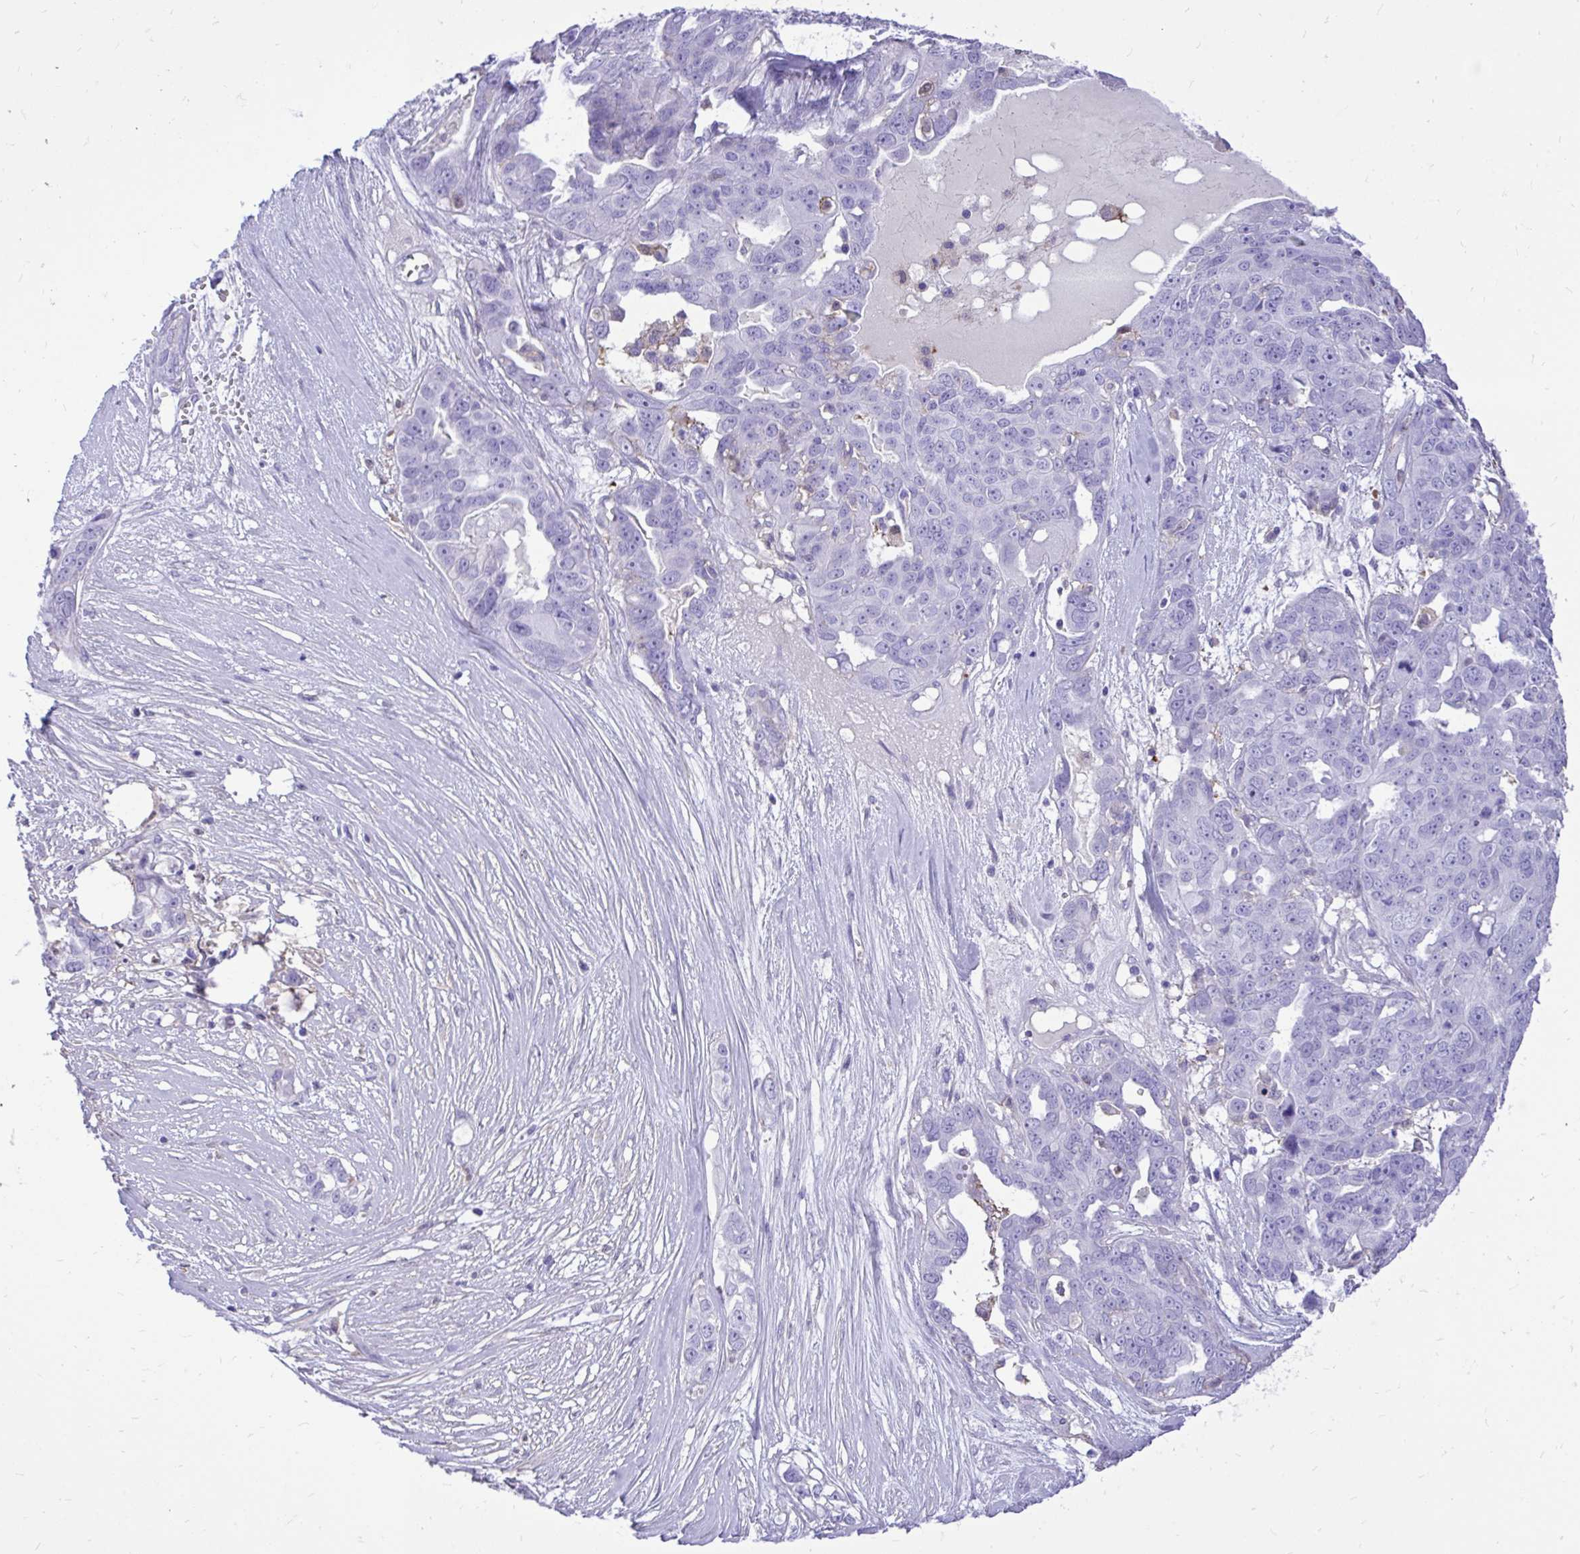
{"staining": {"intensity": "negative", "quantity": "none", "location": "none"}, "tissue": "ovarian cancer", "cell_type": "Tumor cells", "image_type": "cancer", "snomed": [{"axis": "morphology", "description": "Carcinoma, endometroid"}, {"axis": "topography", "description": "Ovary"}], "caption": "Immunohistochemical staining of endometroid carcinoma (ovarian) exhibits no significant expression in tumor cells.", "gene": "TLR7", "patient": {"sex": "female", "age": 70}}